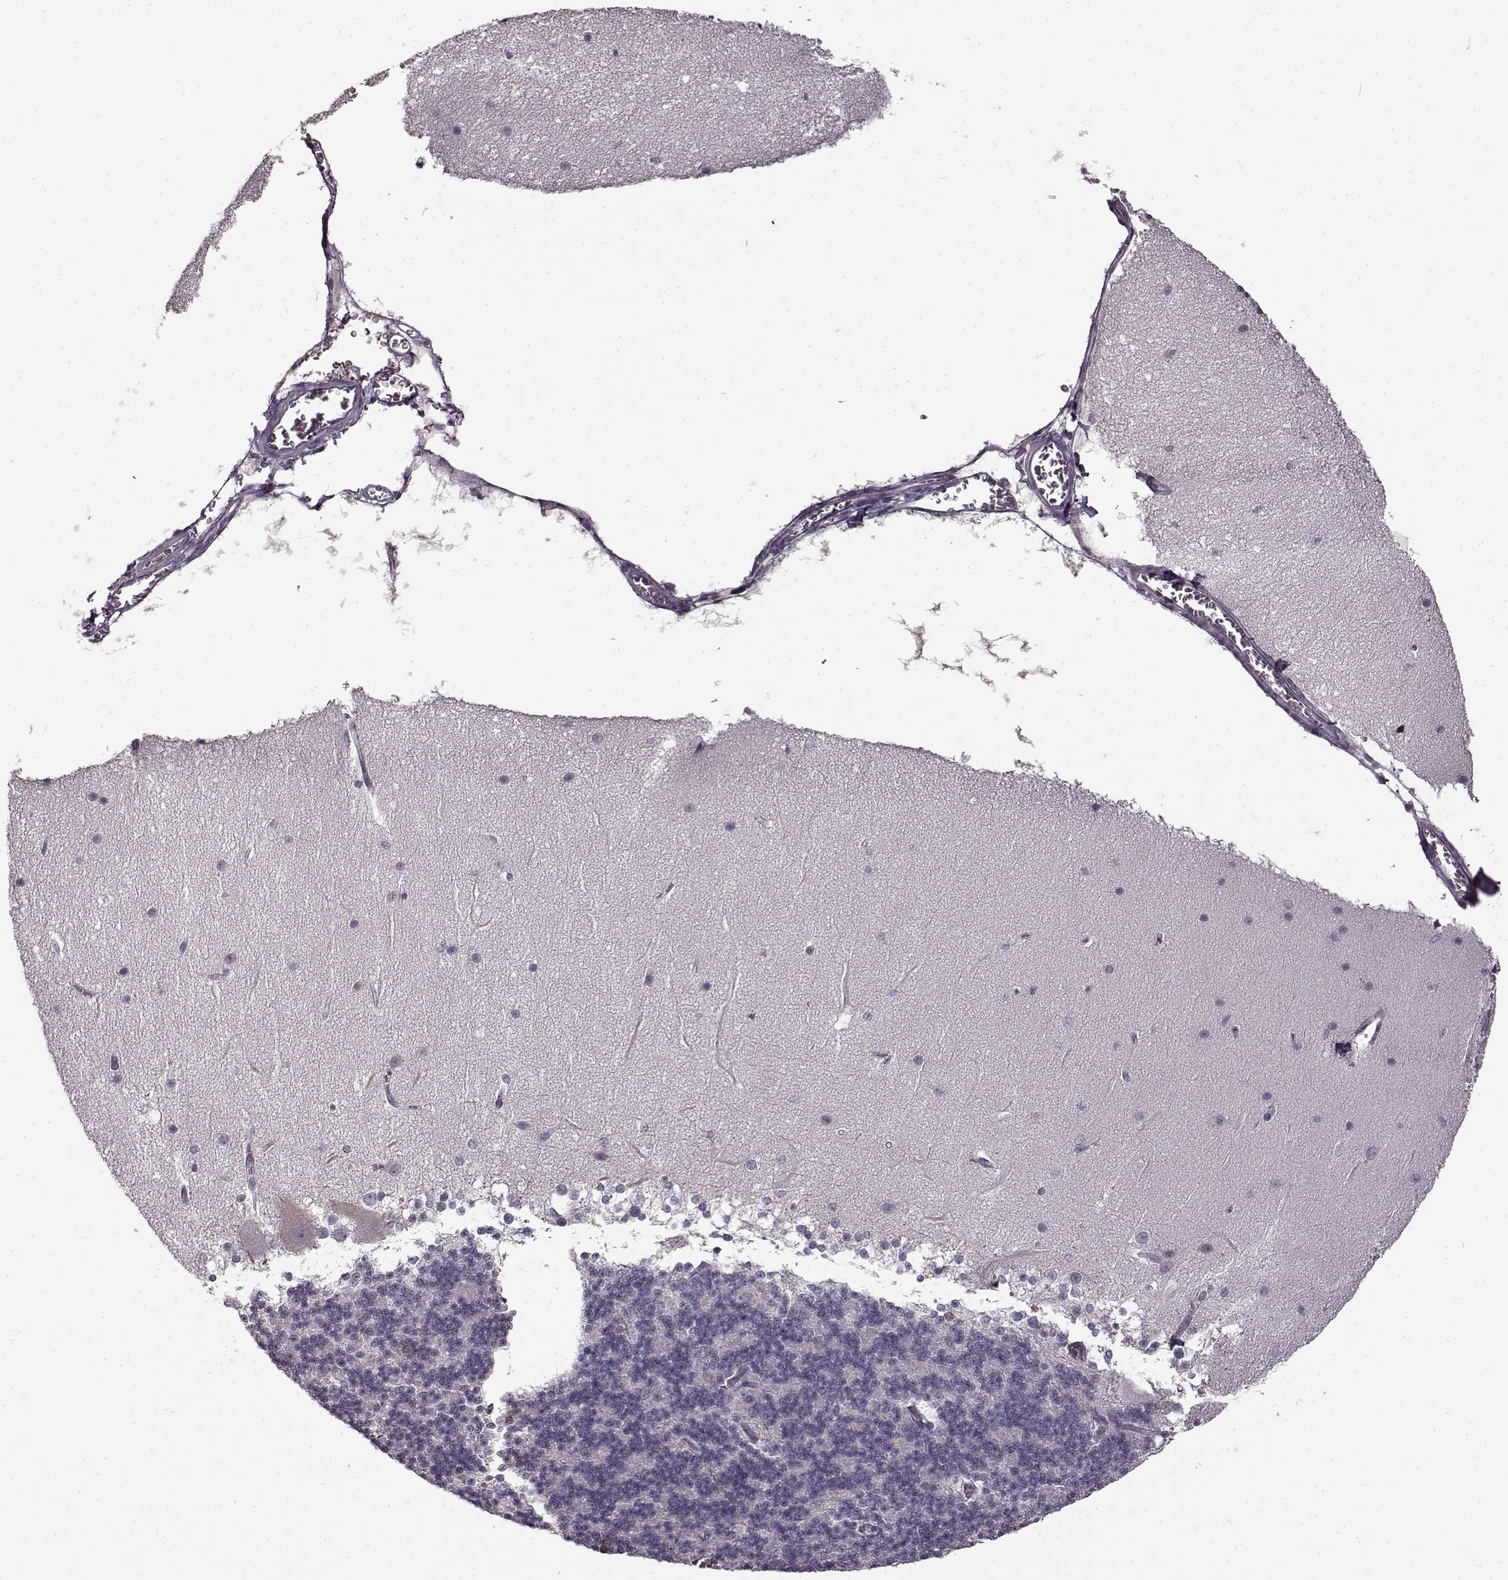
{"staining": {"intensity": "negative", "quantity": "none", "location": "none"}, "tissue": "cerebellum", "cell_type": "Cells in granular layer", "image_type": "normal", "snomed": [{"axis": "morphology", "description": "Normal tissue, NOS"}, {"axis": "topography", "description": "Cerebellum"}], "caption": "High power microscopy histopathology image of an IHC image of normal cerebellum, revealing no significant staining in cells in granular layer.", "gene": "CNGA3", "patient": {"sex": "female", "age": 19}}